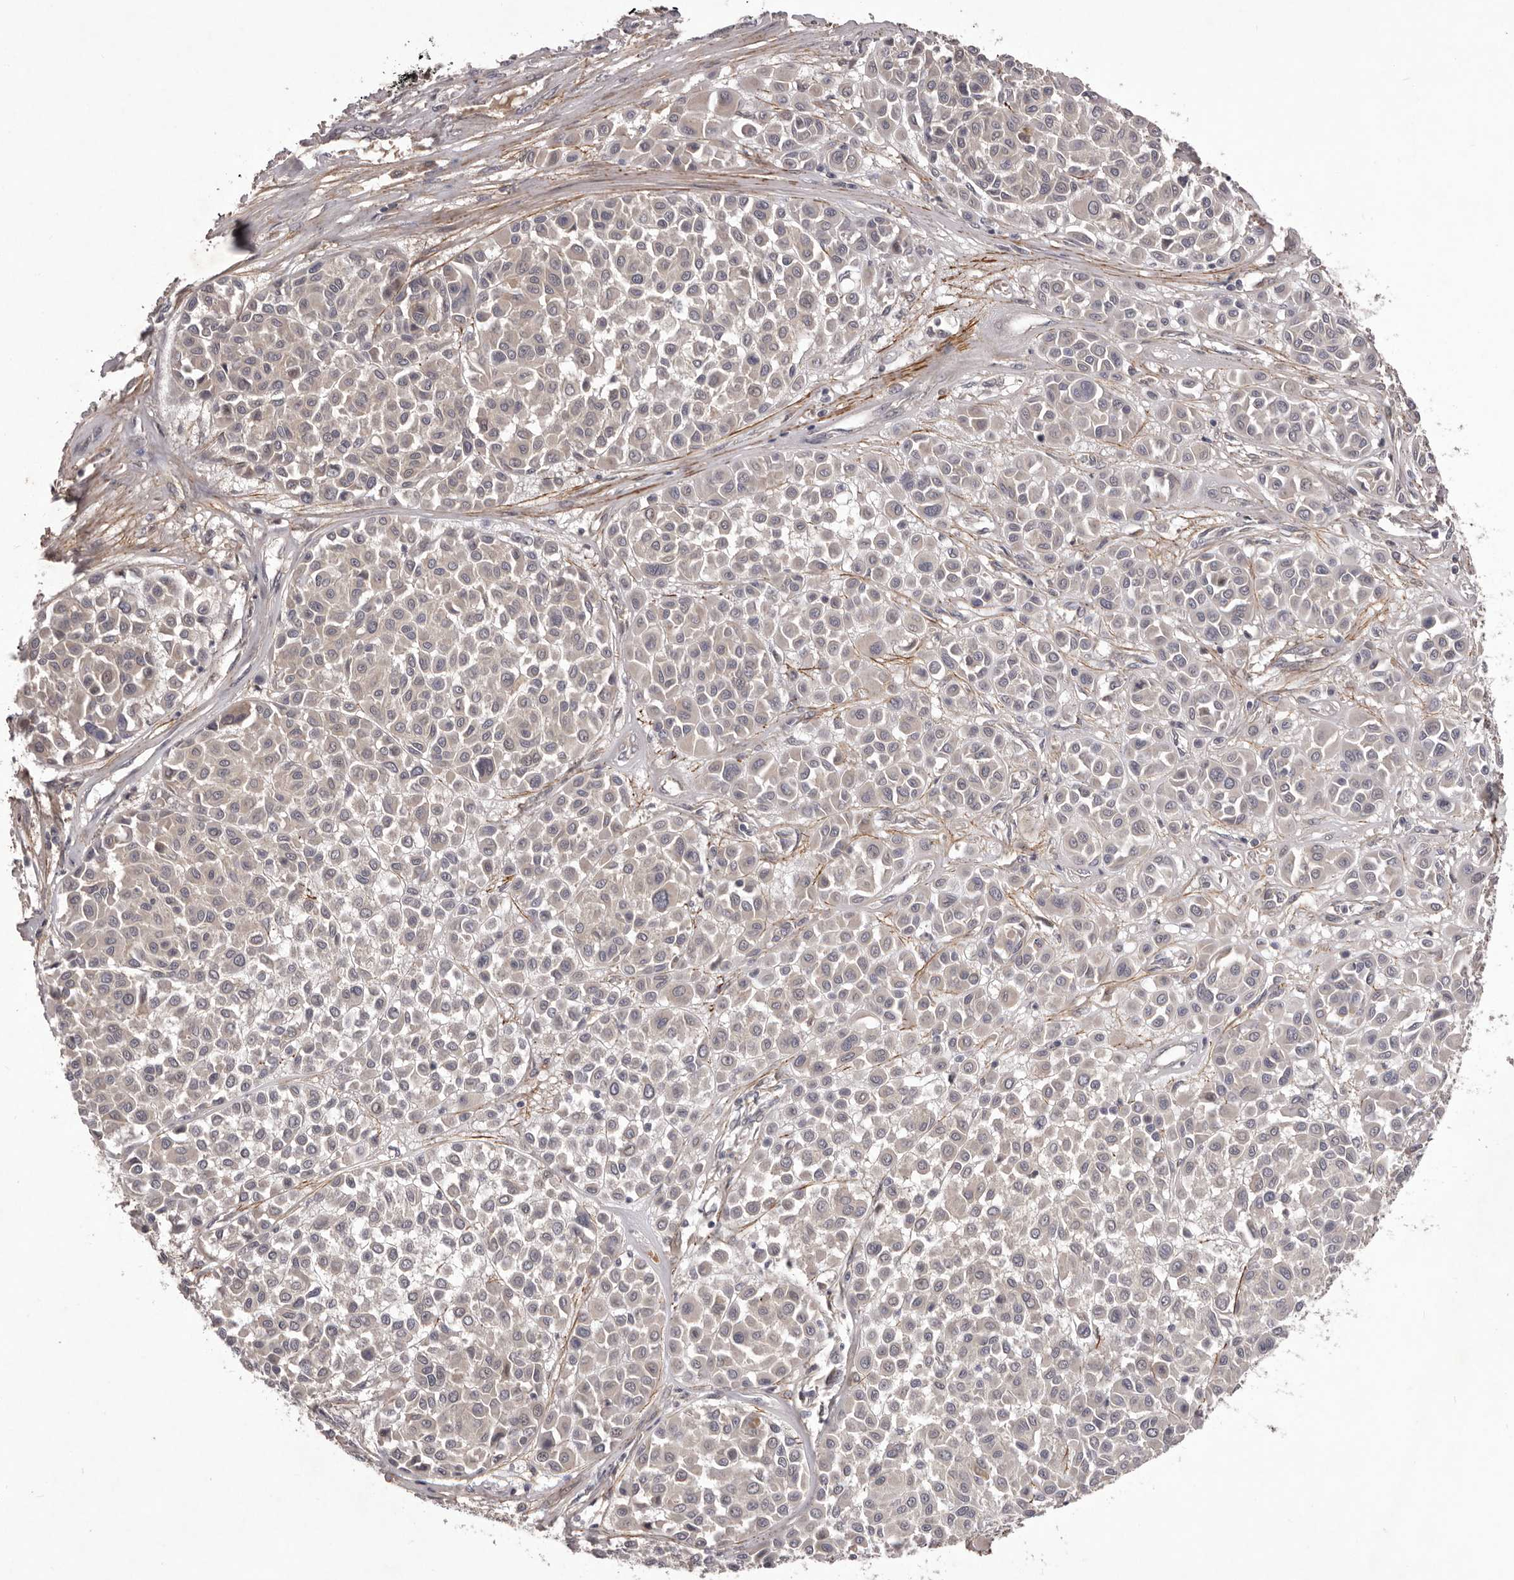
{"staining": {"intensity": "negative", "quantity": "none", "location": "none"}, "tissue": "melanoma", "cell_type": "Tumor cells", "image_type": "cancer", "snomed": [{"axis": "morphology", "description": "Malignant melanoma, Metastatic site"}, {"axis": "topography", "description": "Soft tissue"}], "caption": "This is a histopathology image of immunohistochemistry (IHC) staining of melanoma, which shows no staining in tumor cells.", "gene": "HBS1L", "patient": {"sex": "male", "age": 41}}